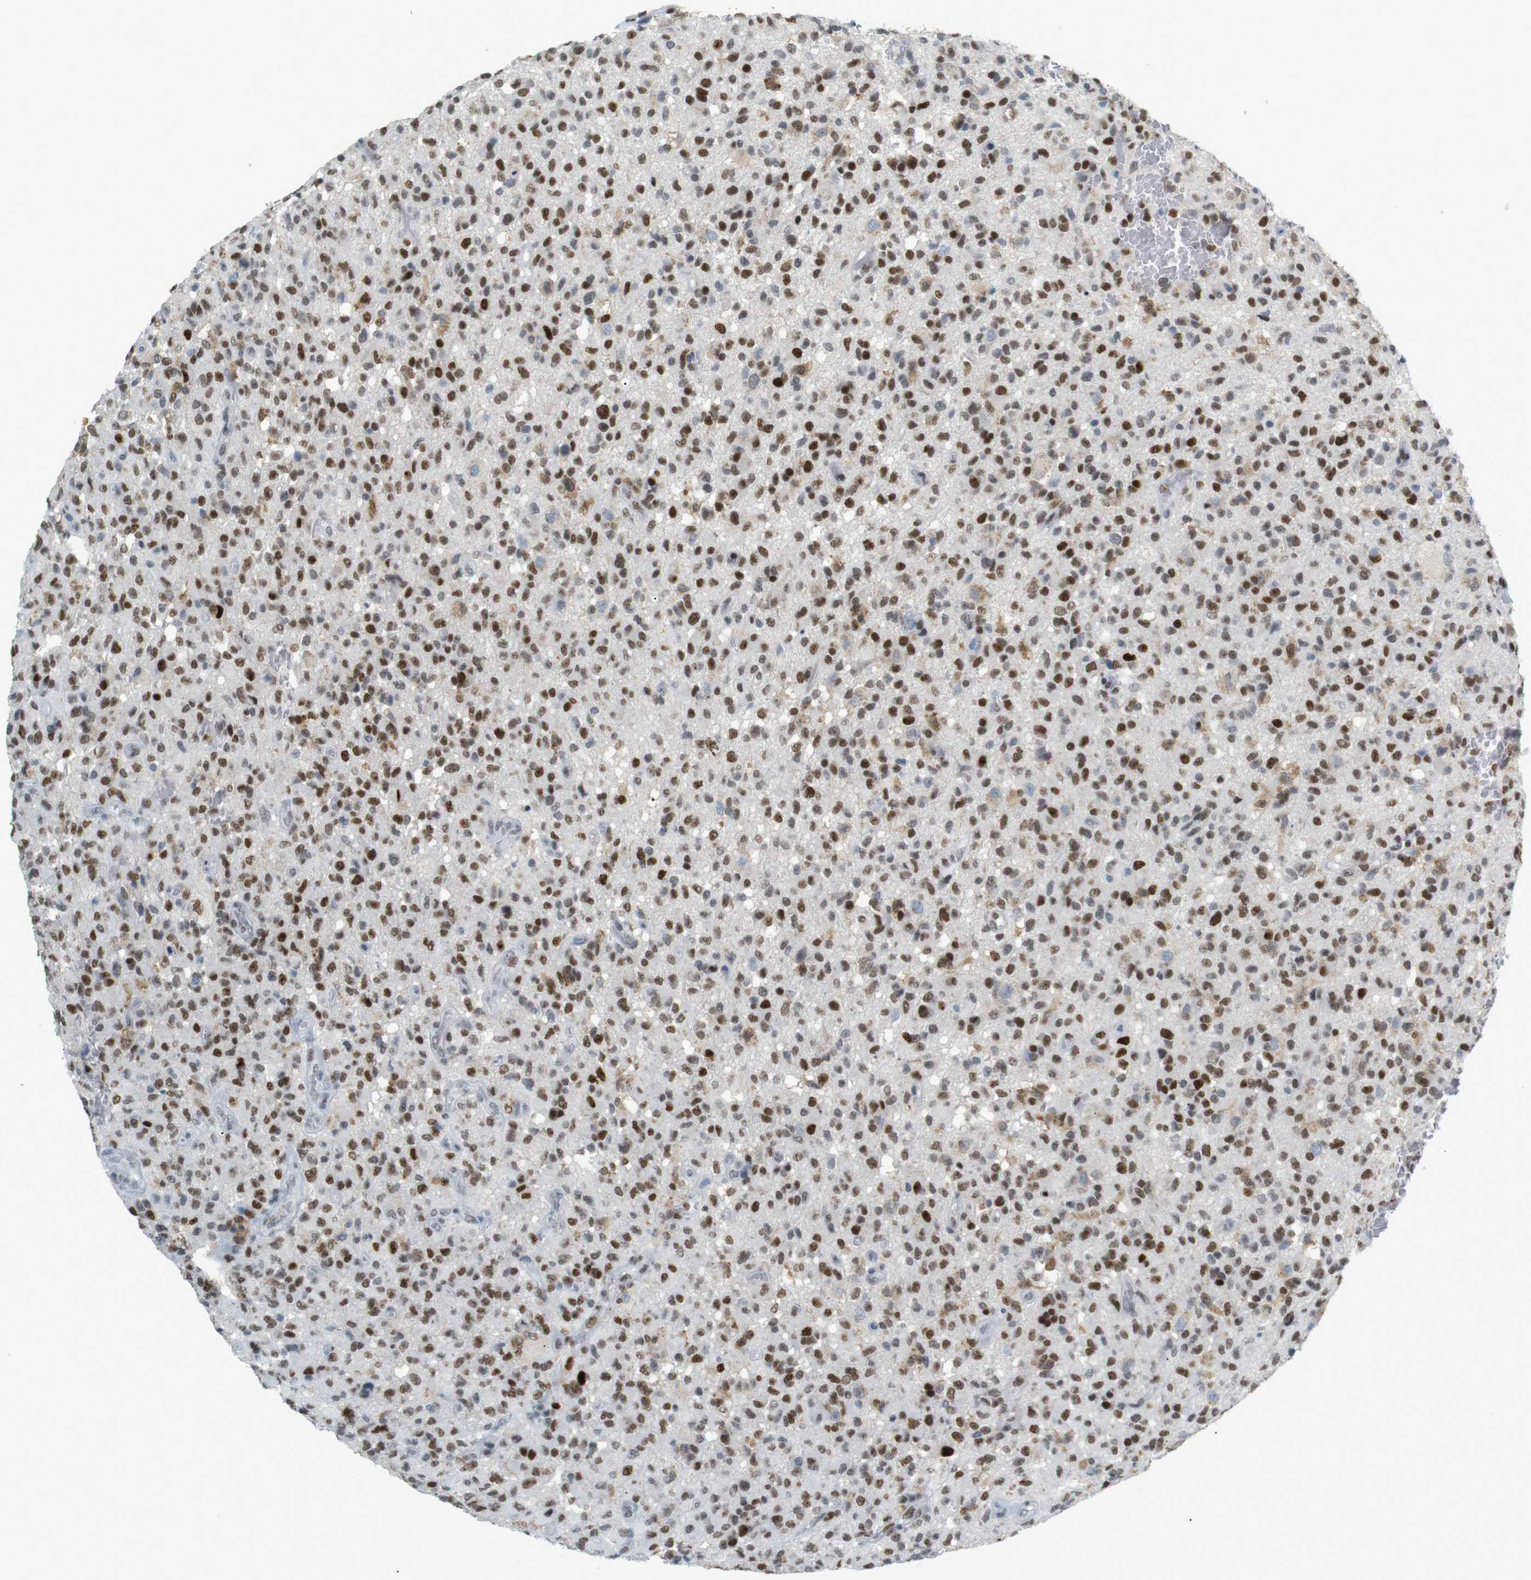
{"staining": {"intensity": "strong", "quantity": ">75%", "location": "nuclear"}, "tissue": "glioma", "cell_type": "Tumor cells", "image_type": "cancer", "snomed": [{"axis": "morphology", "description": "Glioma, malignant, High grade"}, {"axis": "topography", "description": "Brain"}], "caption": "Human malignant high-grade glioma stained with a brown dye demonstrates strong nuclear positive staining in approximately >75% of tumor cells.", "gene": "RIOX2", "patient": {"sex": "male", "age": 71}}